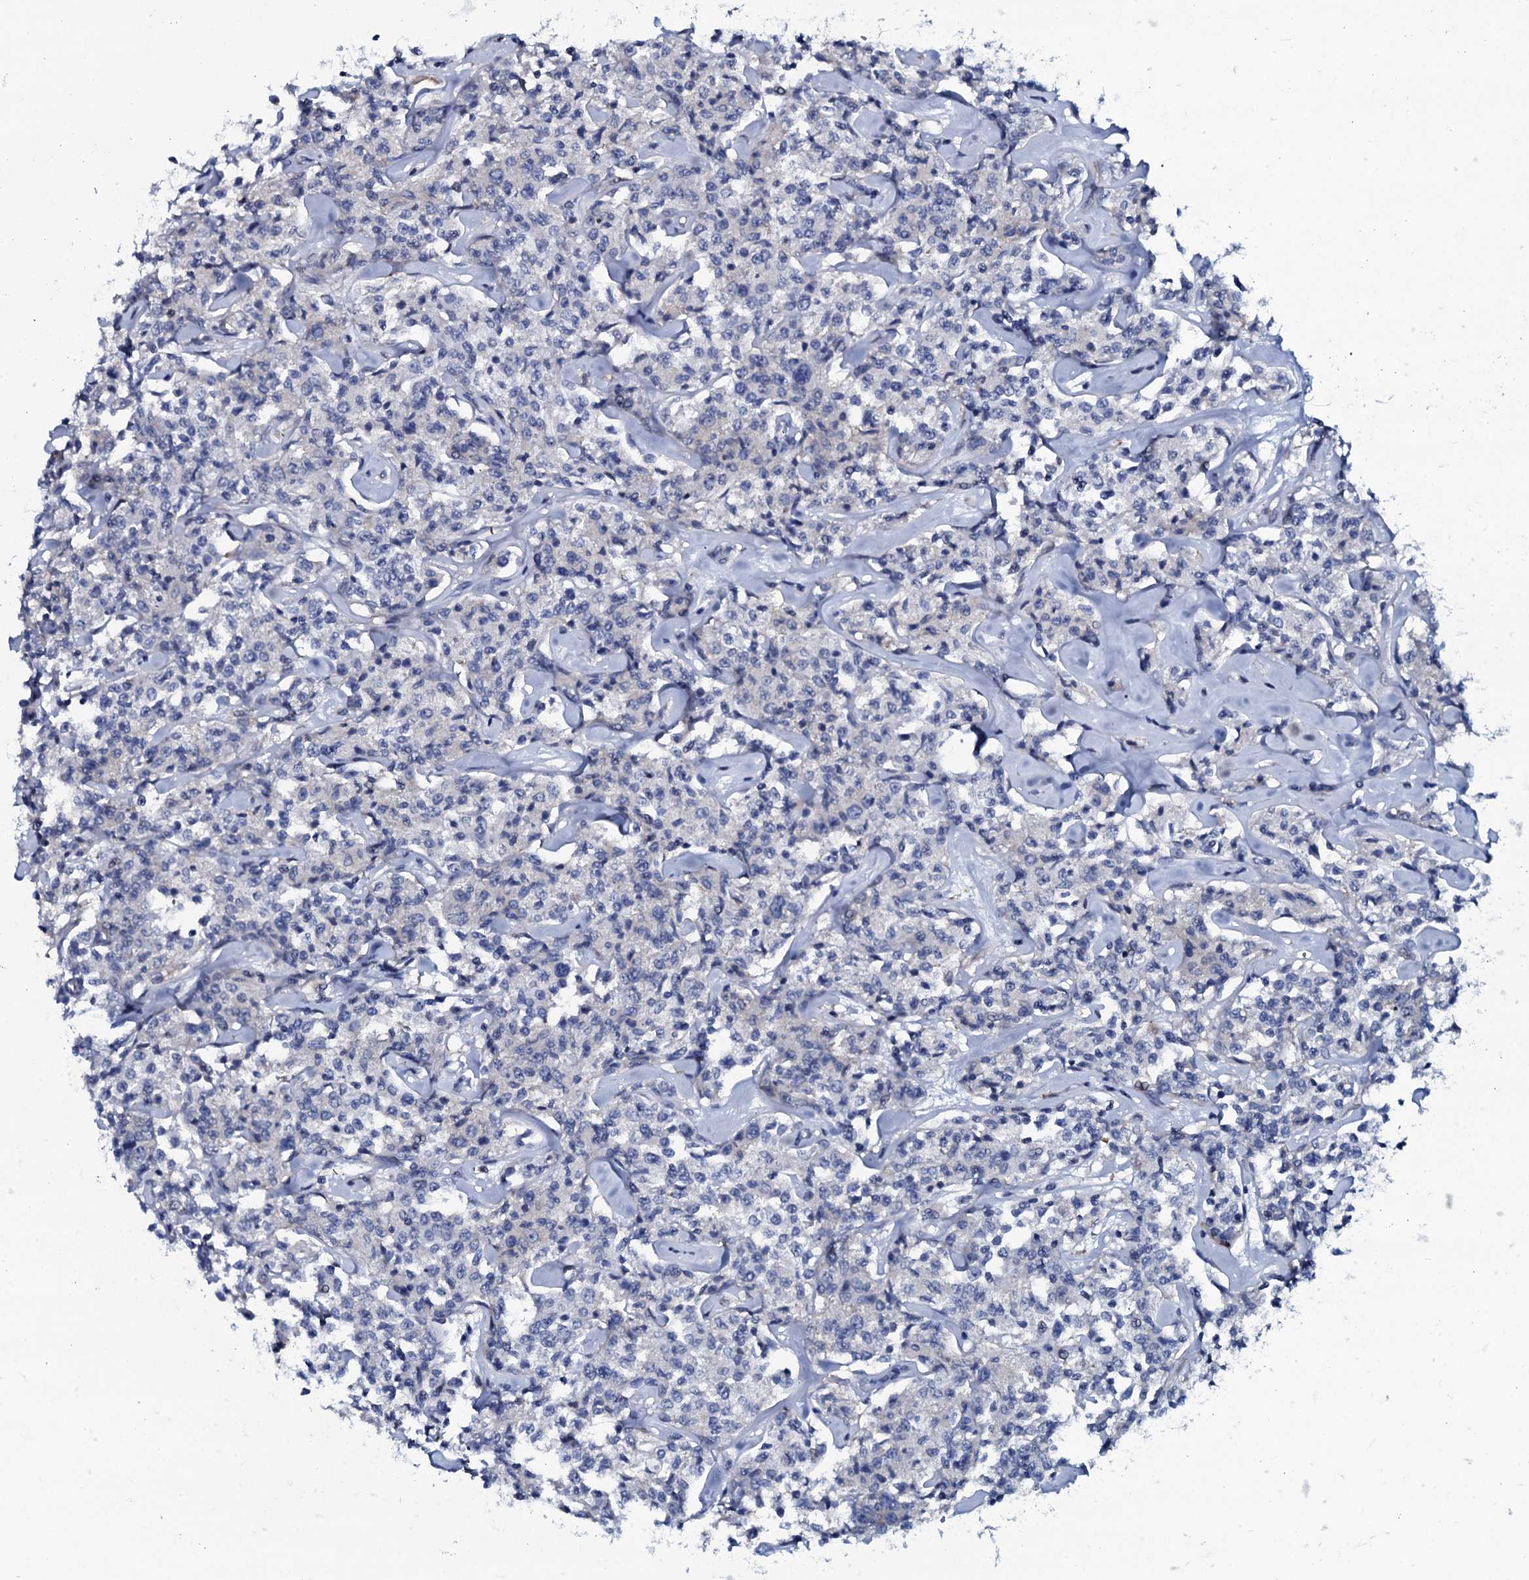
{"staining": {"intensity": "negative", "quantity": "none", "location": "none"}, "tissue": "lymphoma", "cell_type": "Tumor cells", "image_type": "cancer", "snomed": [{"axis": "morphology", "description": "Malignant lymphoma, non-Hodgkin's type, Low grade"}, {"axis": "topography", "description": "Small intestine"}], "caption": "A histopathology image of malignant lymphoma, non-Hodgkin's type (low-grade) stained for a protein displays no brown staining in tumor cells. Nuclei are stained in blue.", "gene": "SLC4A7", "patient": {"sex": "female", "age": 59}}